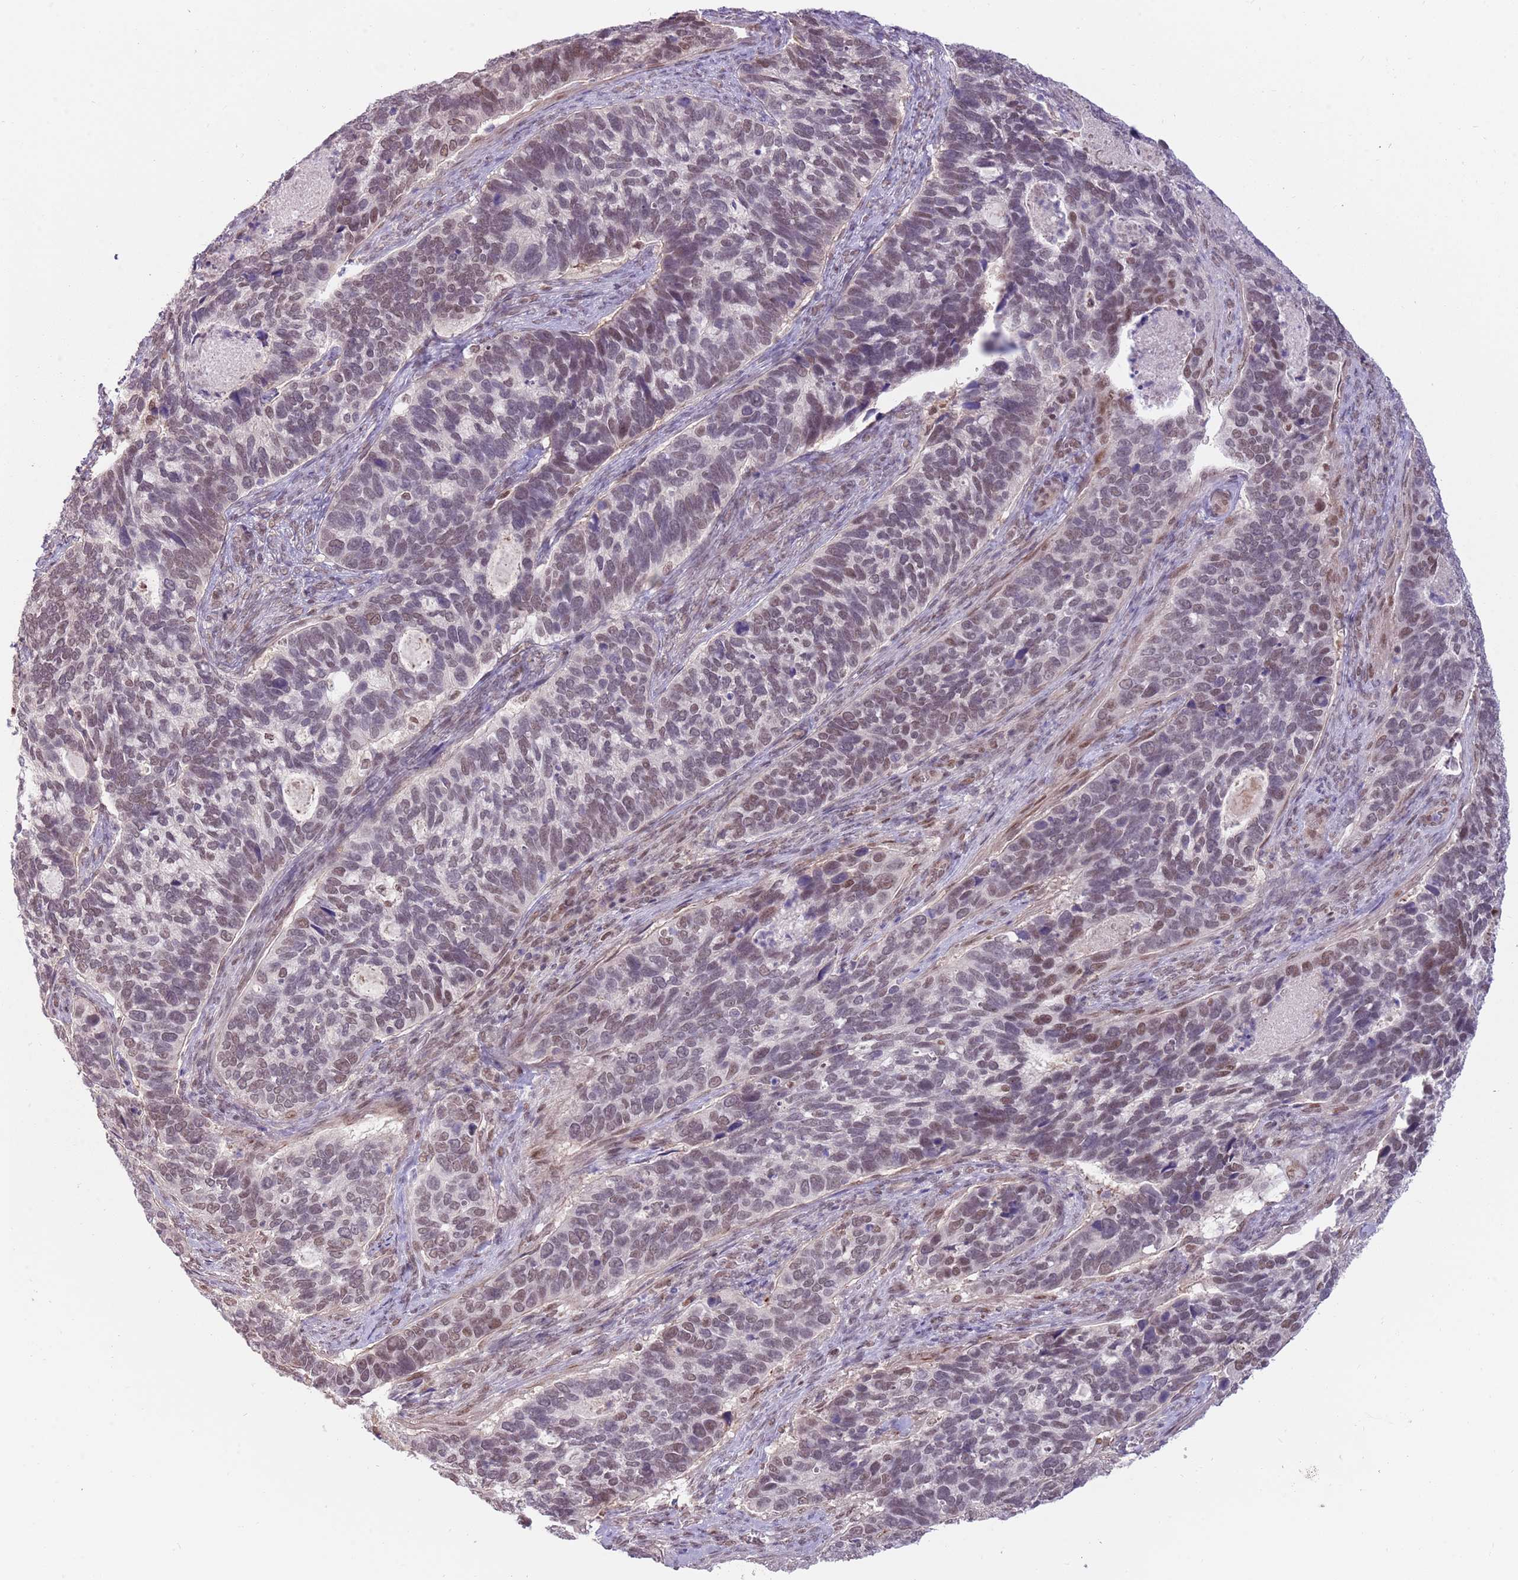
{"staining": {"intensity": "moderate", "quantity": "25%-75%", "location": "nuclear"}, "tissue": "cervical cancer", "cell_type": "Tumor cells", "image_type": "cancer", "snomed": [{"axis": "morphology", "description": "Squamous cell carcinoma, NOS"}, {"axis": "topography", "description": "Cervix"}], "caption": "Protein staining demonstrates moderate nuclear staining in about 25%-75% of tumor cells in cervical cancer.", "gene": "ZBTB7A", "patient": {"sex": "female", "age": 38}}